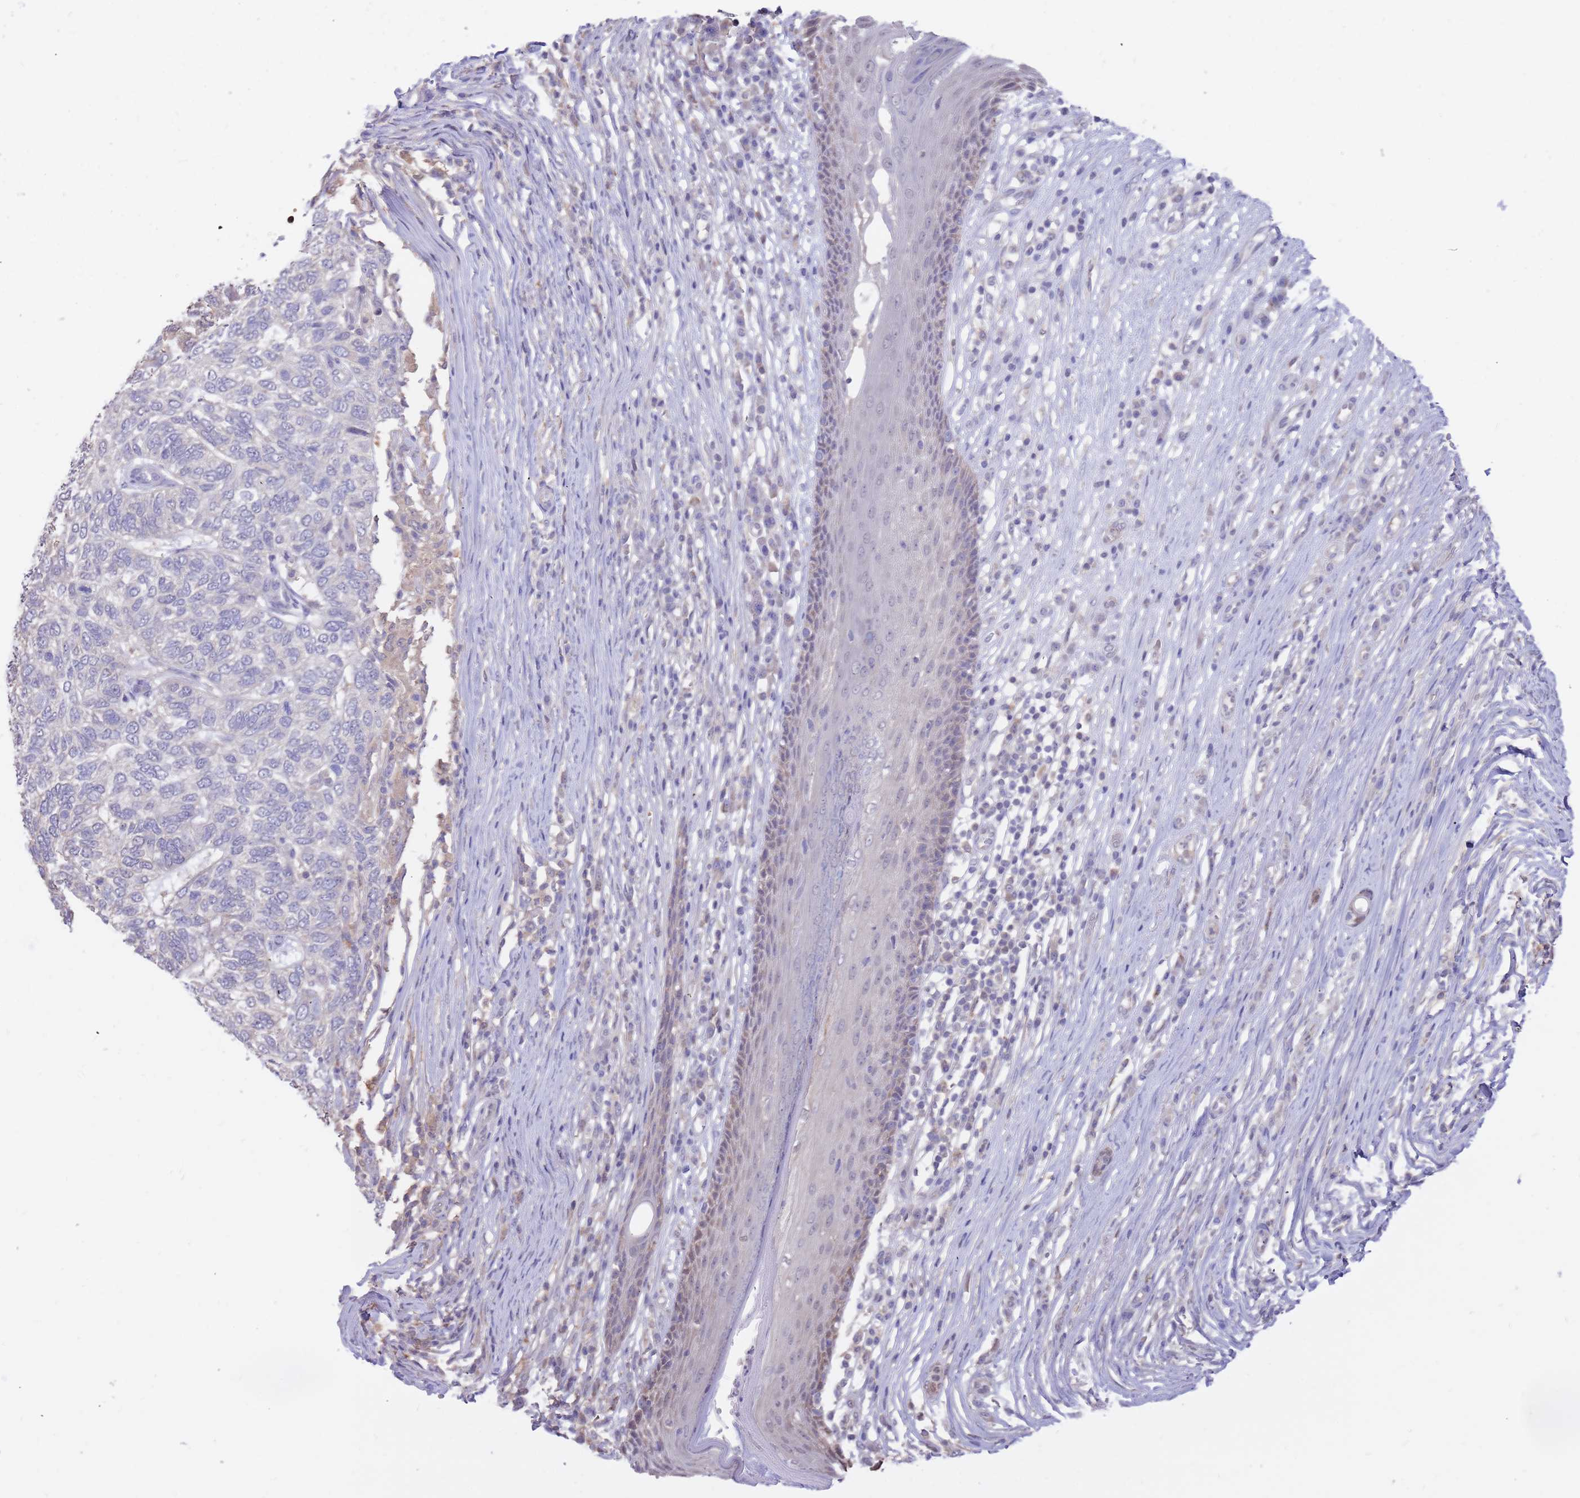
{"staining": {"intensity": "negative", "quantity": "none", "location": "none"}, "tissue": "skin cancer", "cell_type": "Tumor cells", "image_type": "cancer", "snomed": [{"axis": "morphology", "description": "Basal cell carcinoma"}, {"axis": "topography", "description": "Skin"}], "caption": "This is an immunohistochemistry histopathology image of human skin cancer. There is no expression in tumor cells.", "gene": "AP5S1", "patient": {"sex": "female", "age": 65}}